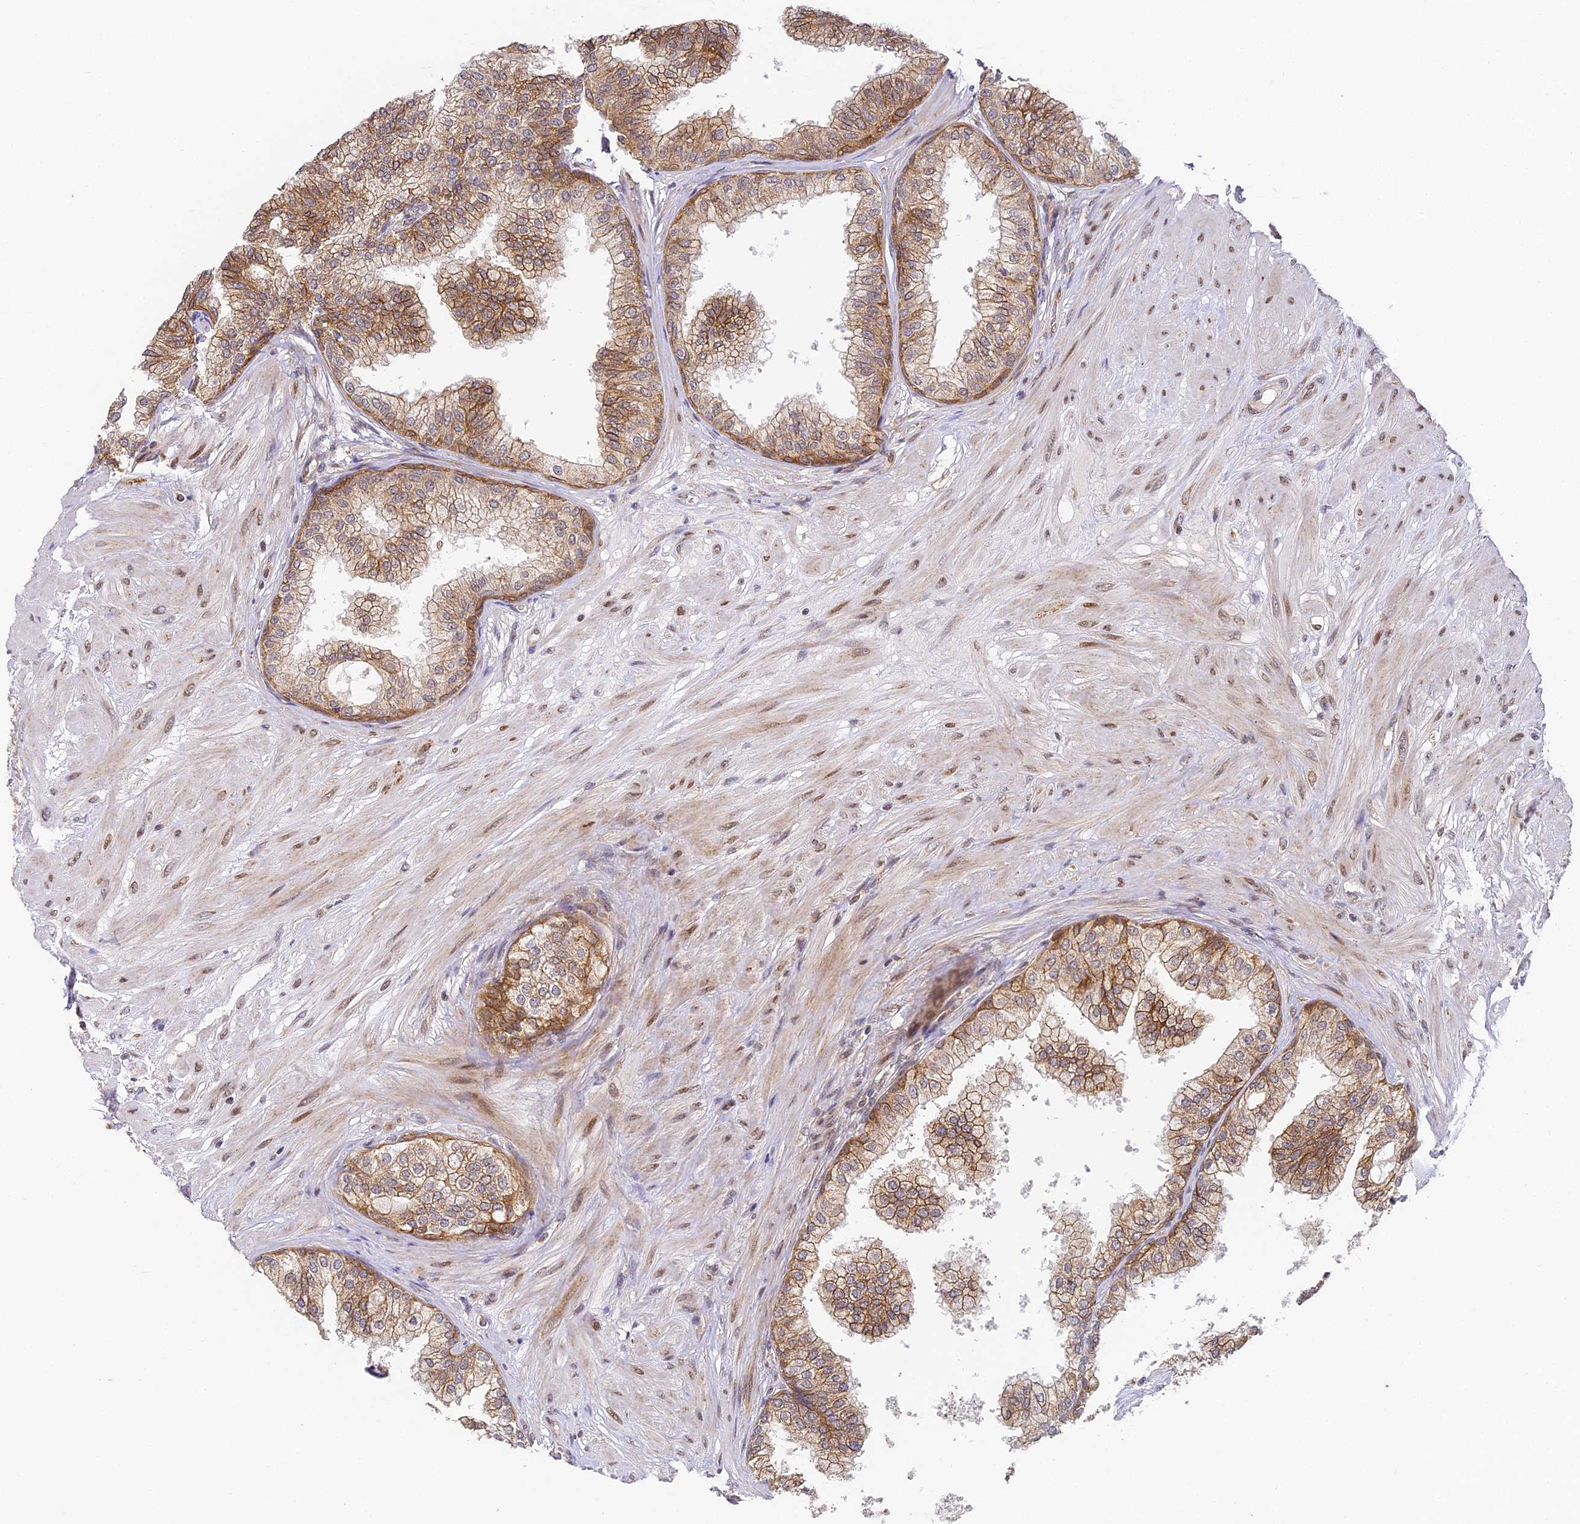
{"staining": {"intensity": "strong", "quantity": "25%-75%", "location": "cytoplasmic/membranous"}, "tissue": "prostate", "cell_type": "Glandular cells", "image_type": "normal", "snomed": [{"axis": "morphology", "description": "Normal tissue, NOS"}, {"axis": "topography", "description": "Prostate"}], "caption": "Protein staining of unremarkable prostate reveals strong cytoplasmic/membranous staining in approximately 25%-75% of glandular cells. The staining was performed using DAB, with brown indicating positive protein expression. Nuclei are stained blue with hematoxylin.", "gene": "DNAAF10", "patient": {"sex": "male", "age": 60}}